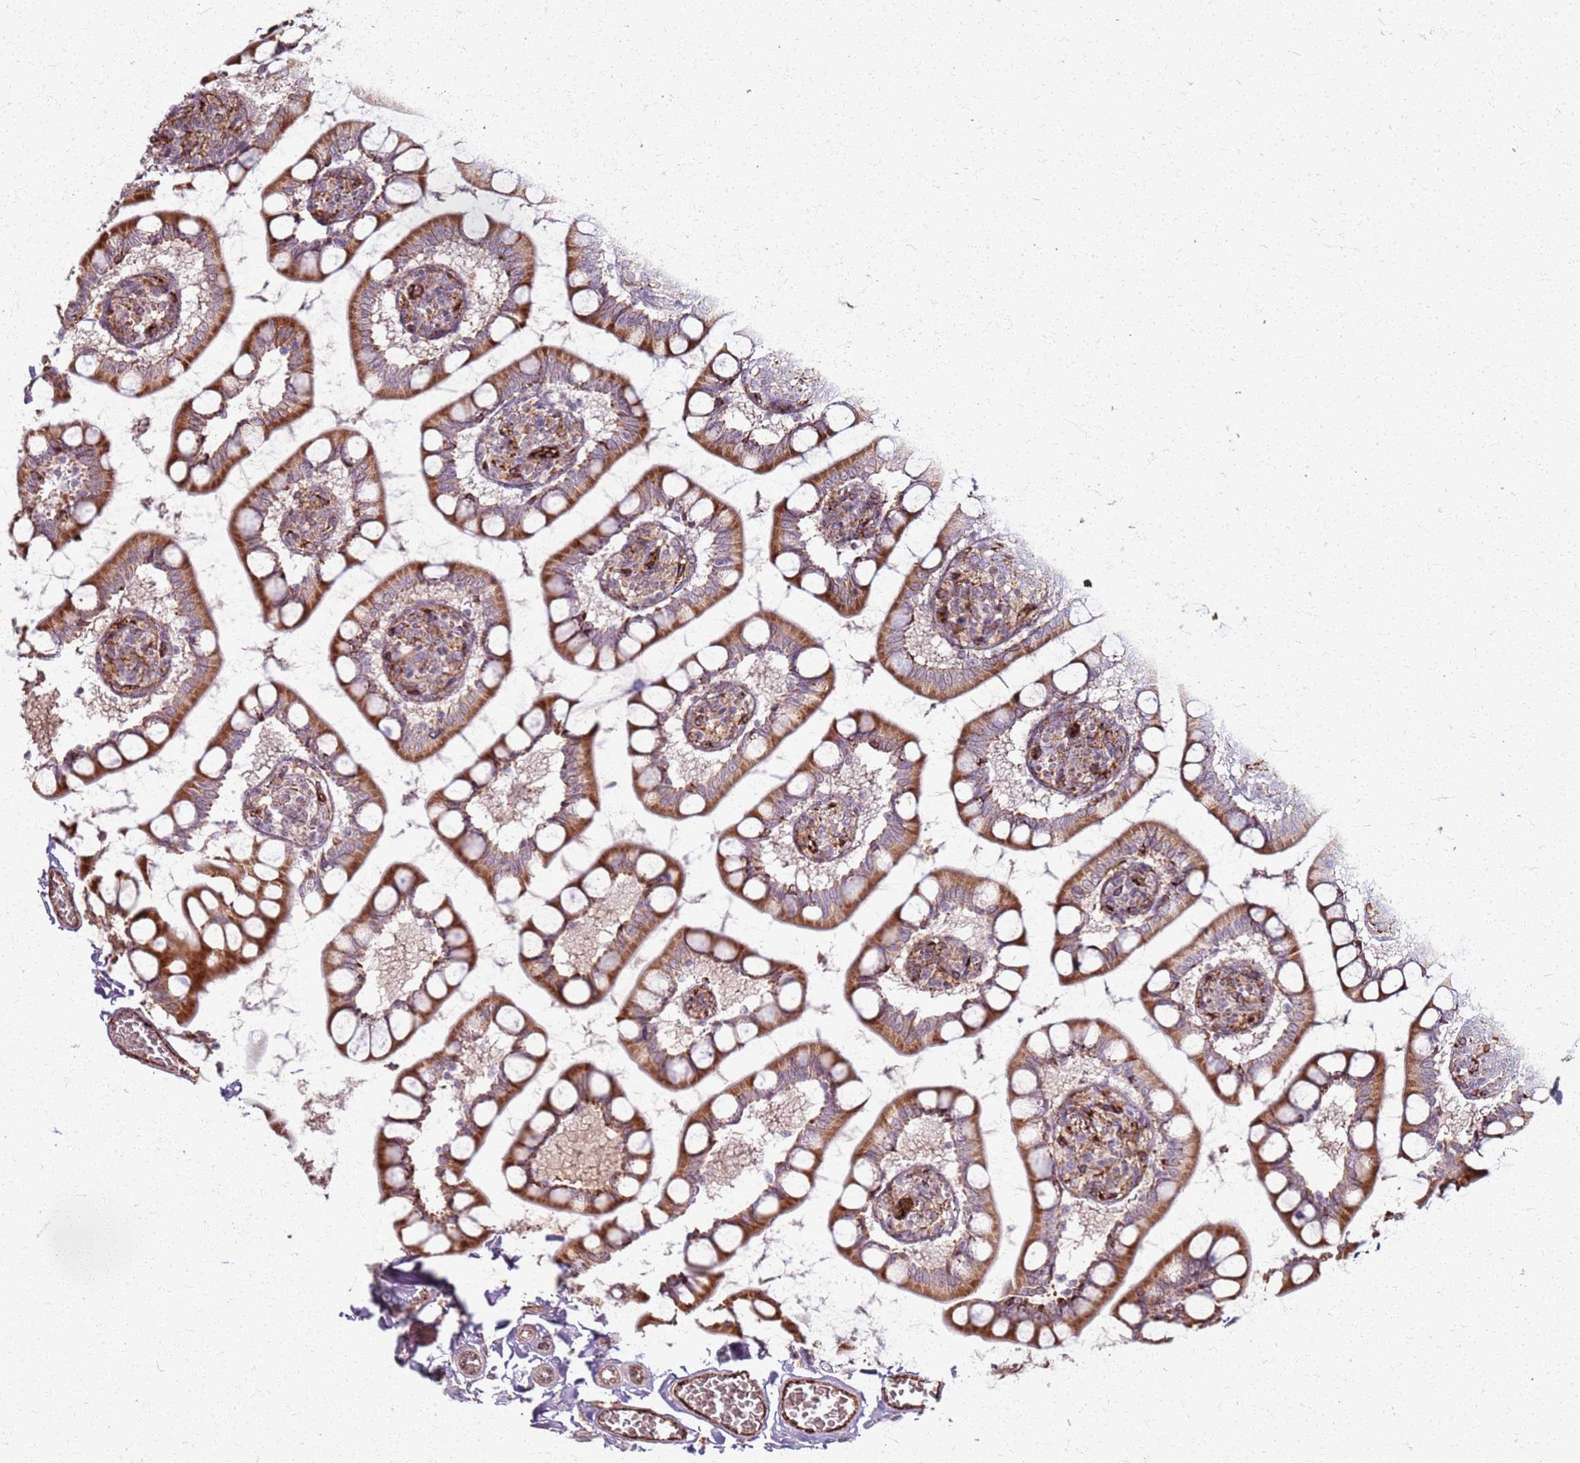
{"staining": {"intensity": "strong", "quantity": ">75%", "location": "cytoplasmic/membranous"}, "tissue": "small intestine", "cell_type": "Glandular cells", "image_type": "normal", "snomed": [{"axis": "morphology", "description": "Normal tissue, NOS"}, {"axis": "topography", "description": "Small intestine"}], "caption": "Unremarkable small intestine was stained to show a protein in brown. There is high levels of strong cytoplasmic/membranous staining in approximately >75% of glandular cells. (Brightfield microscopy of DAB IHC at high magnification).", "gene": "KRI1", "patient": {"sex": "male", "age": 52}}